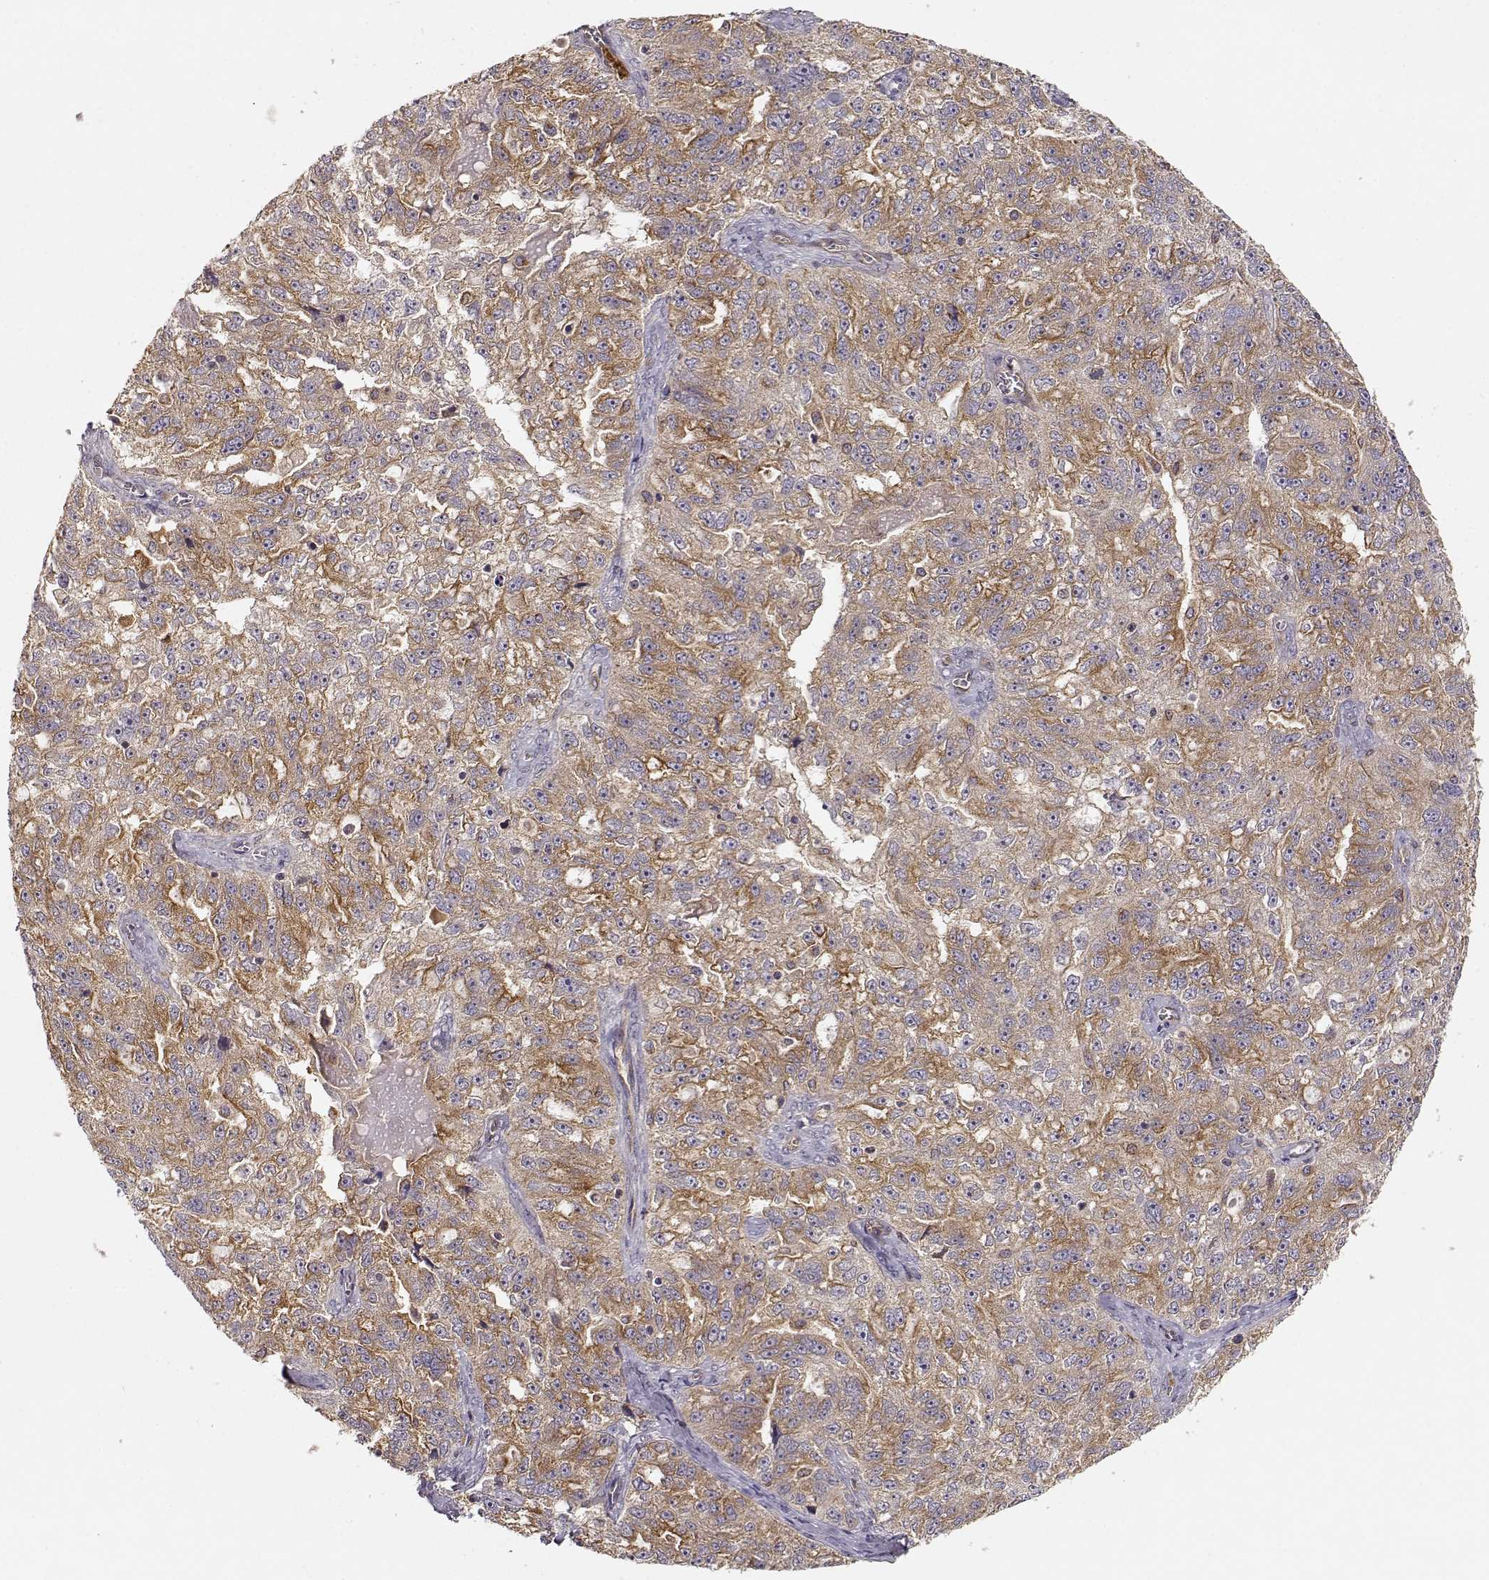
{"staining": {"intensity": "moderate", "quantity": ">75%", "location": "cytoplasmic/membranous"}, "tissue": "ovarian cancer", "cell_type": "Tumor cells", "image_type": "cancer", "snomed": [{"axis": "morphology", "description": "Cystadenocarcinoma, serous, NOS"}, {"axis": "topography", "description": "Ovary"}], "caption": "IHC staining of ovarian cancer (serous cystadenocarcinoma), which exhibits medium levels of moderate cytoplasmic/membranous staining in about >75% of tumor cells indicating moderate cytoplasmic/membranous protein staining. The staining was performed using DAB (brown) for protein detection and nuclei were counterstained in hematoxylin (blue).", "gene": "ARHGEF2", "patient": {"sex": "female", "age": 51}}